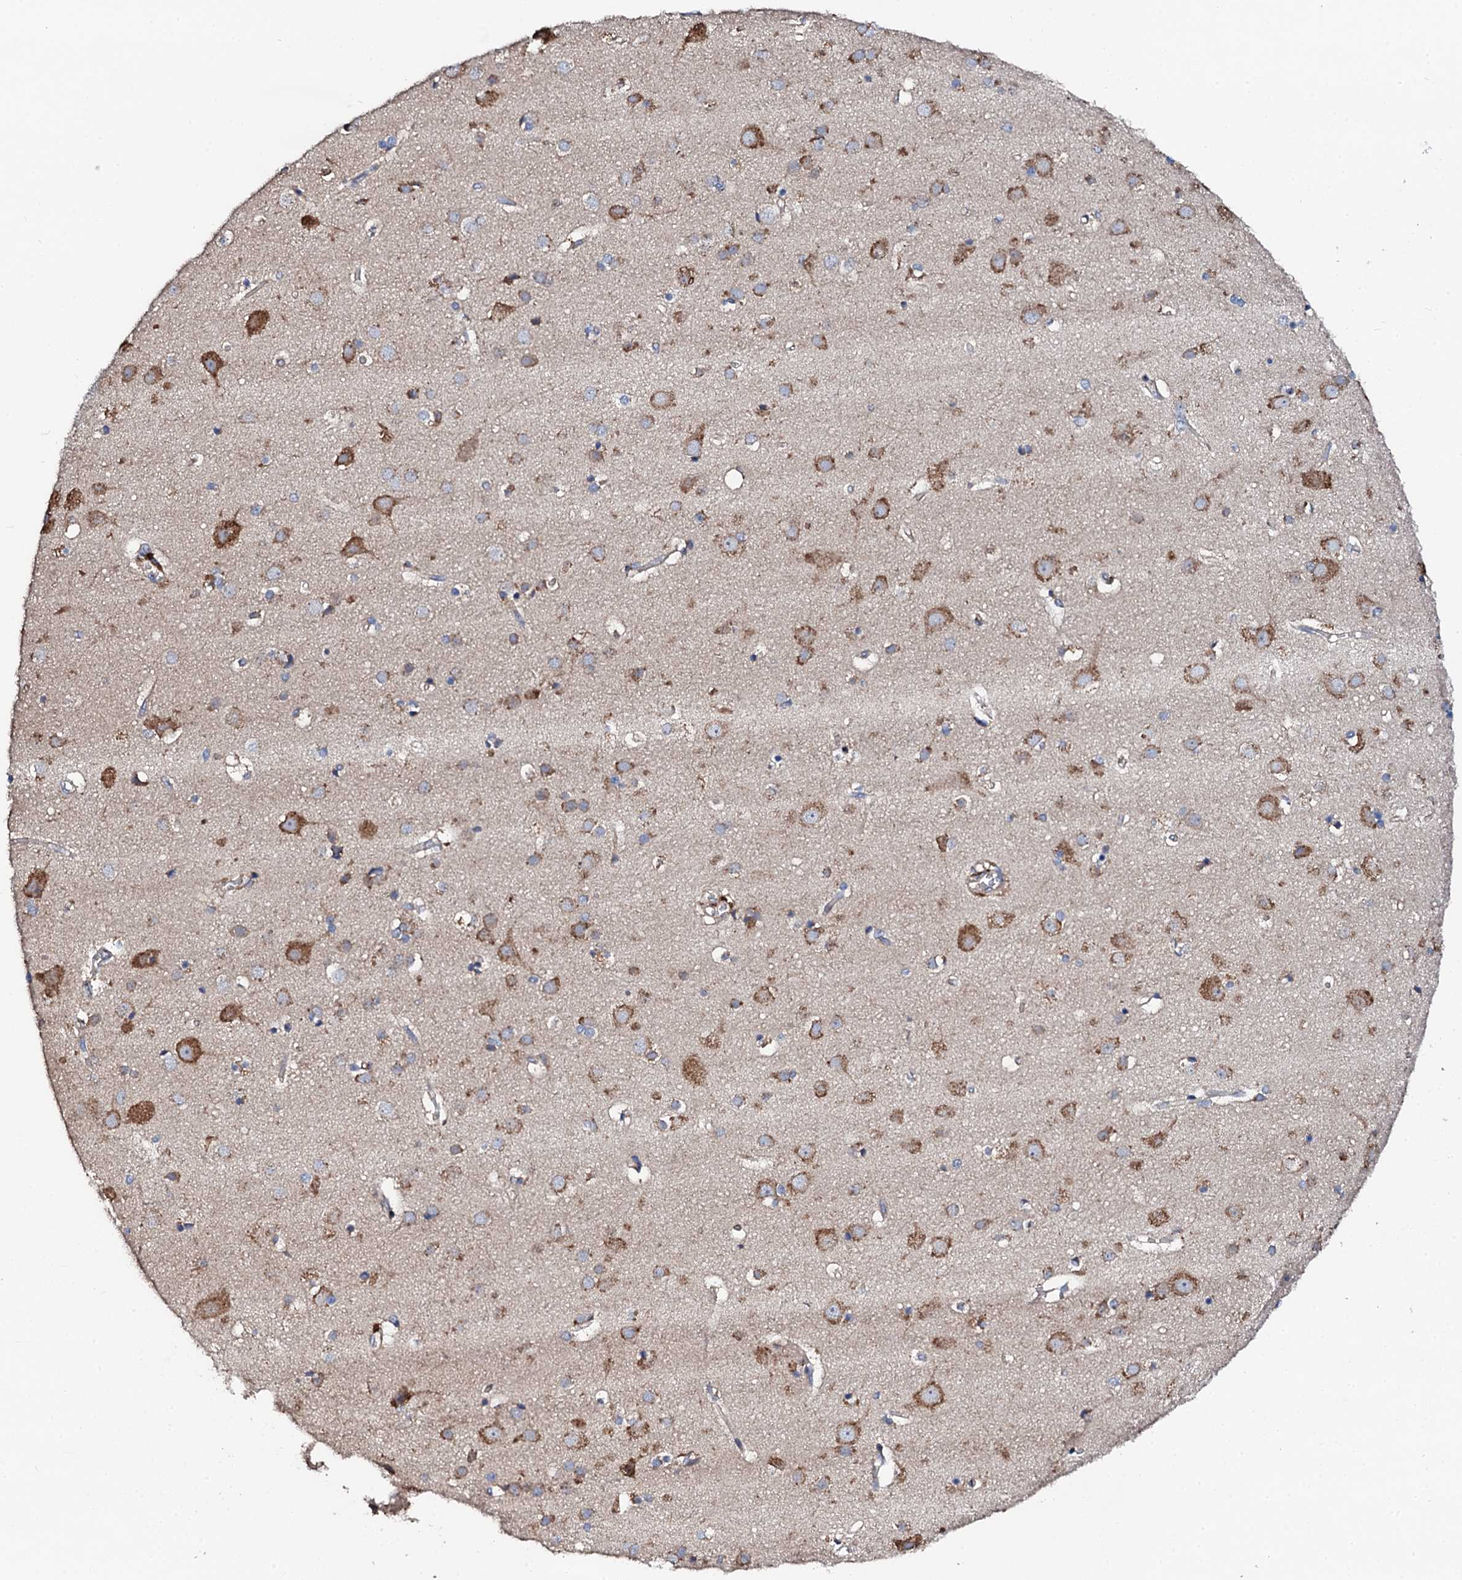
{"staining": {"intensity": "moderate", "quantity": ">75%", "location": "cytoplasmic/membranous"}, "tissue": "cerebral cortex", "cell_type": "Endothelial cells", "image_type": "normal", "snomed": [{"axis": "morphology", "description": "Normal tissue, NOS"}, {"axis": "topography", "description": "Cerebral cortex"}], "caption": "Cerebral cortex stained for a protein shows moderate cytoplasmic/membranous positivity in endothelial cells. The protein is stained brown, and the nuclei are stained in blue (DAB IHC with brightfield microscopy, high magnification).", "gene": "LIPT2", "patient": {"sex": "male", "age": 54}}